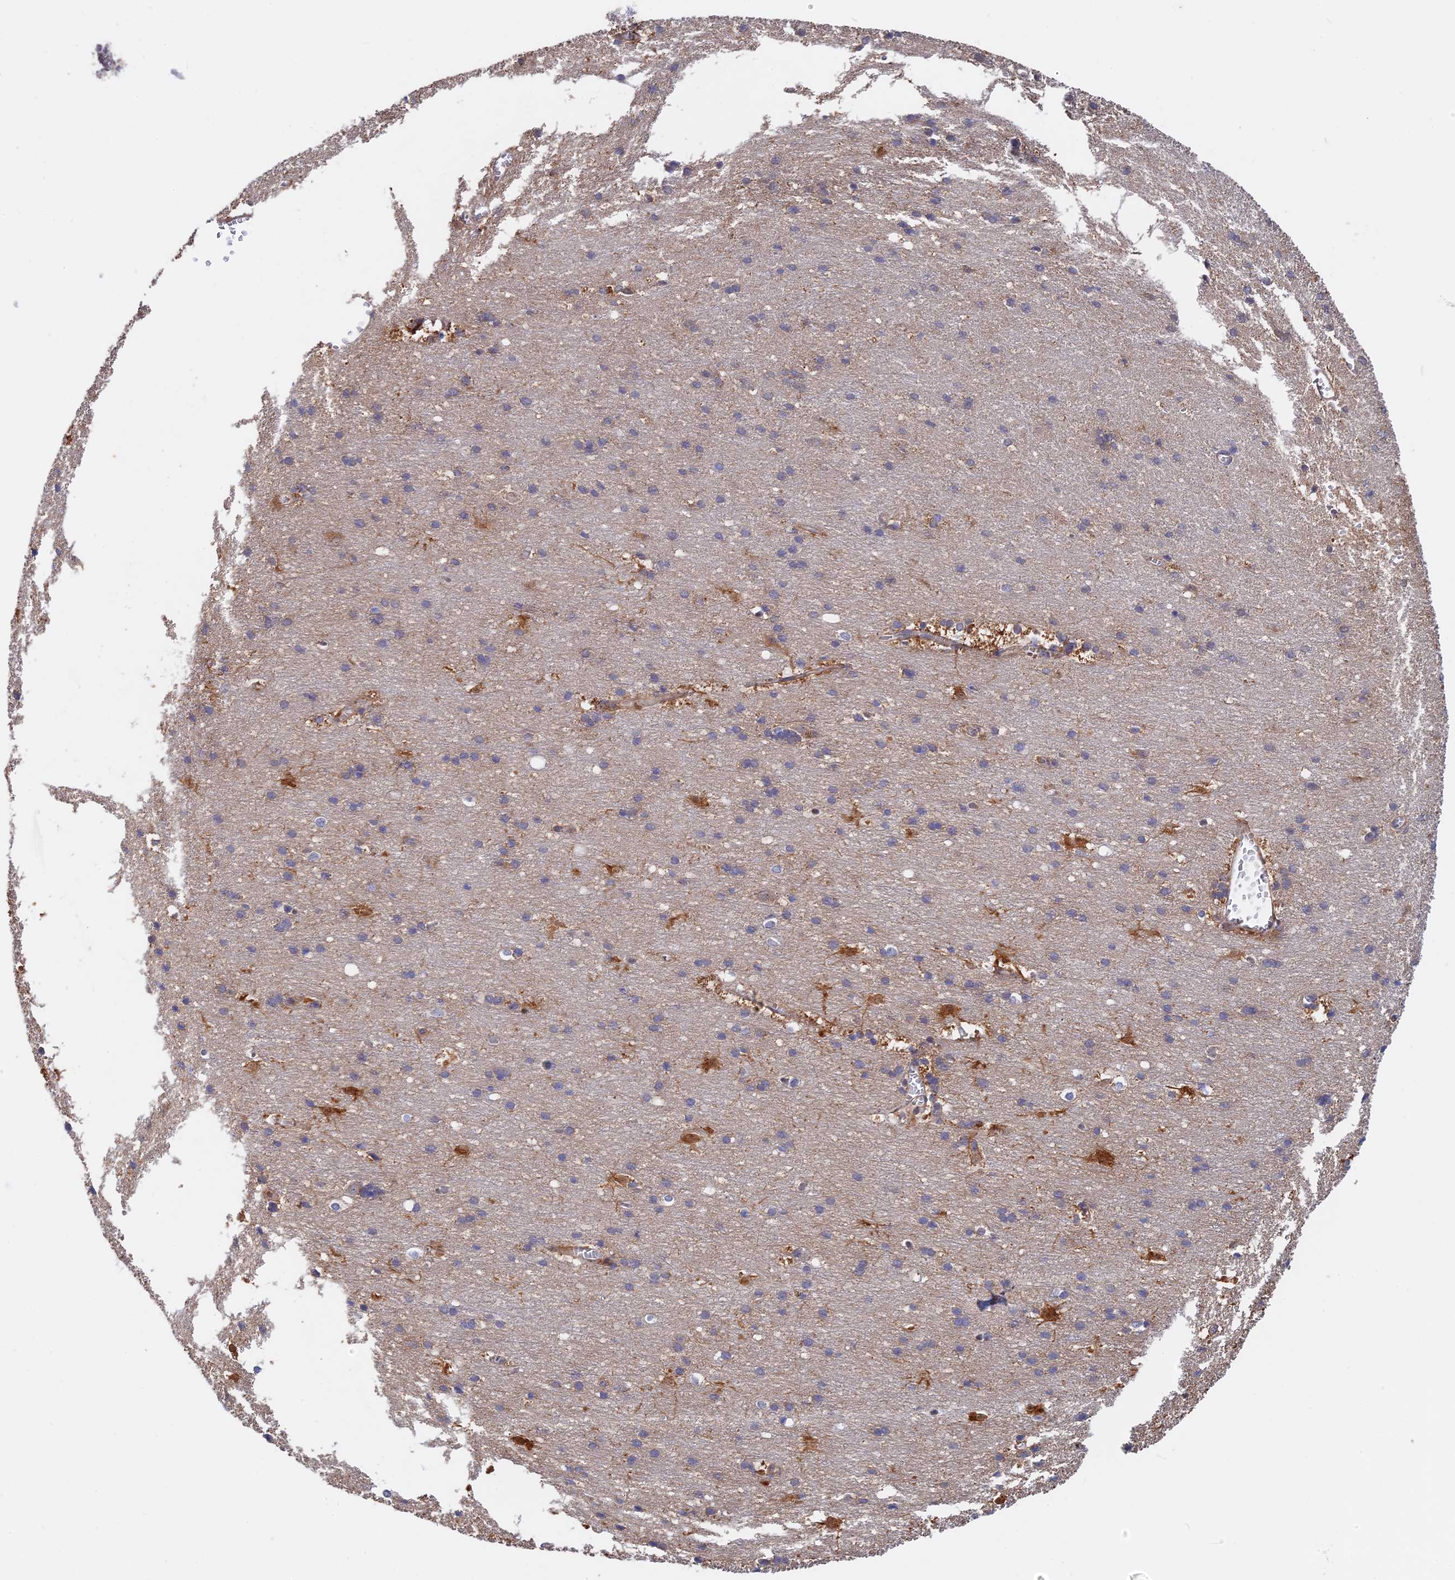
{"staining": {"intensity": "moderate", "quantity": "25%-75%", "location": "cytoplasmic/membranous"}, "tissue": "cerebral cortex", "cell_type": "Endothelial cells", "image_type": "normal", "snomed": [{"axis": "morphology", "description": "Normal tissue, NOS"}, {"axis": "topography", "description": "Cerebral cortex"}], "caption": "Immunohistochemistry (DAB) staining of normal cerebral cortex demonstrates moderate cytoplasmic/membranous protein positivity in approximately 25%-75% of endothelial cells.", "gene": "BLVRA", "patient": {"sex": "male", "age": 54}}